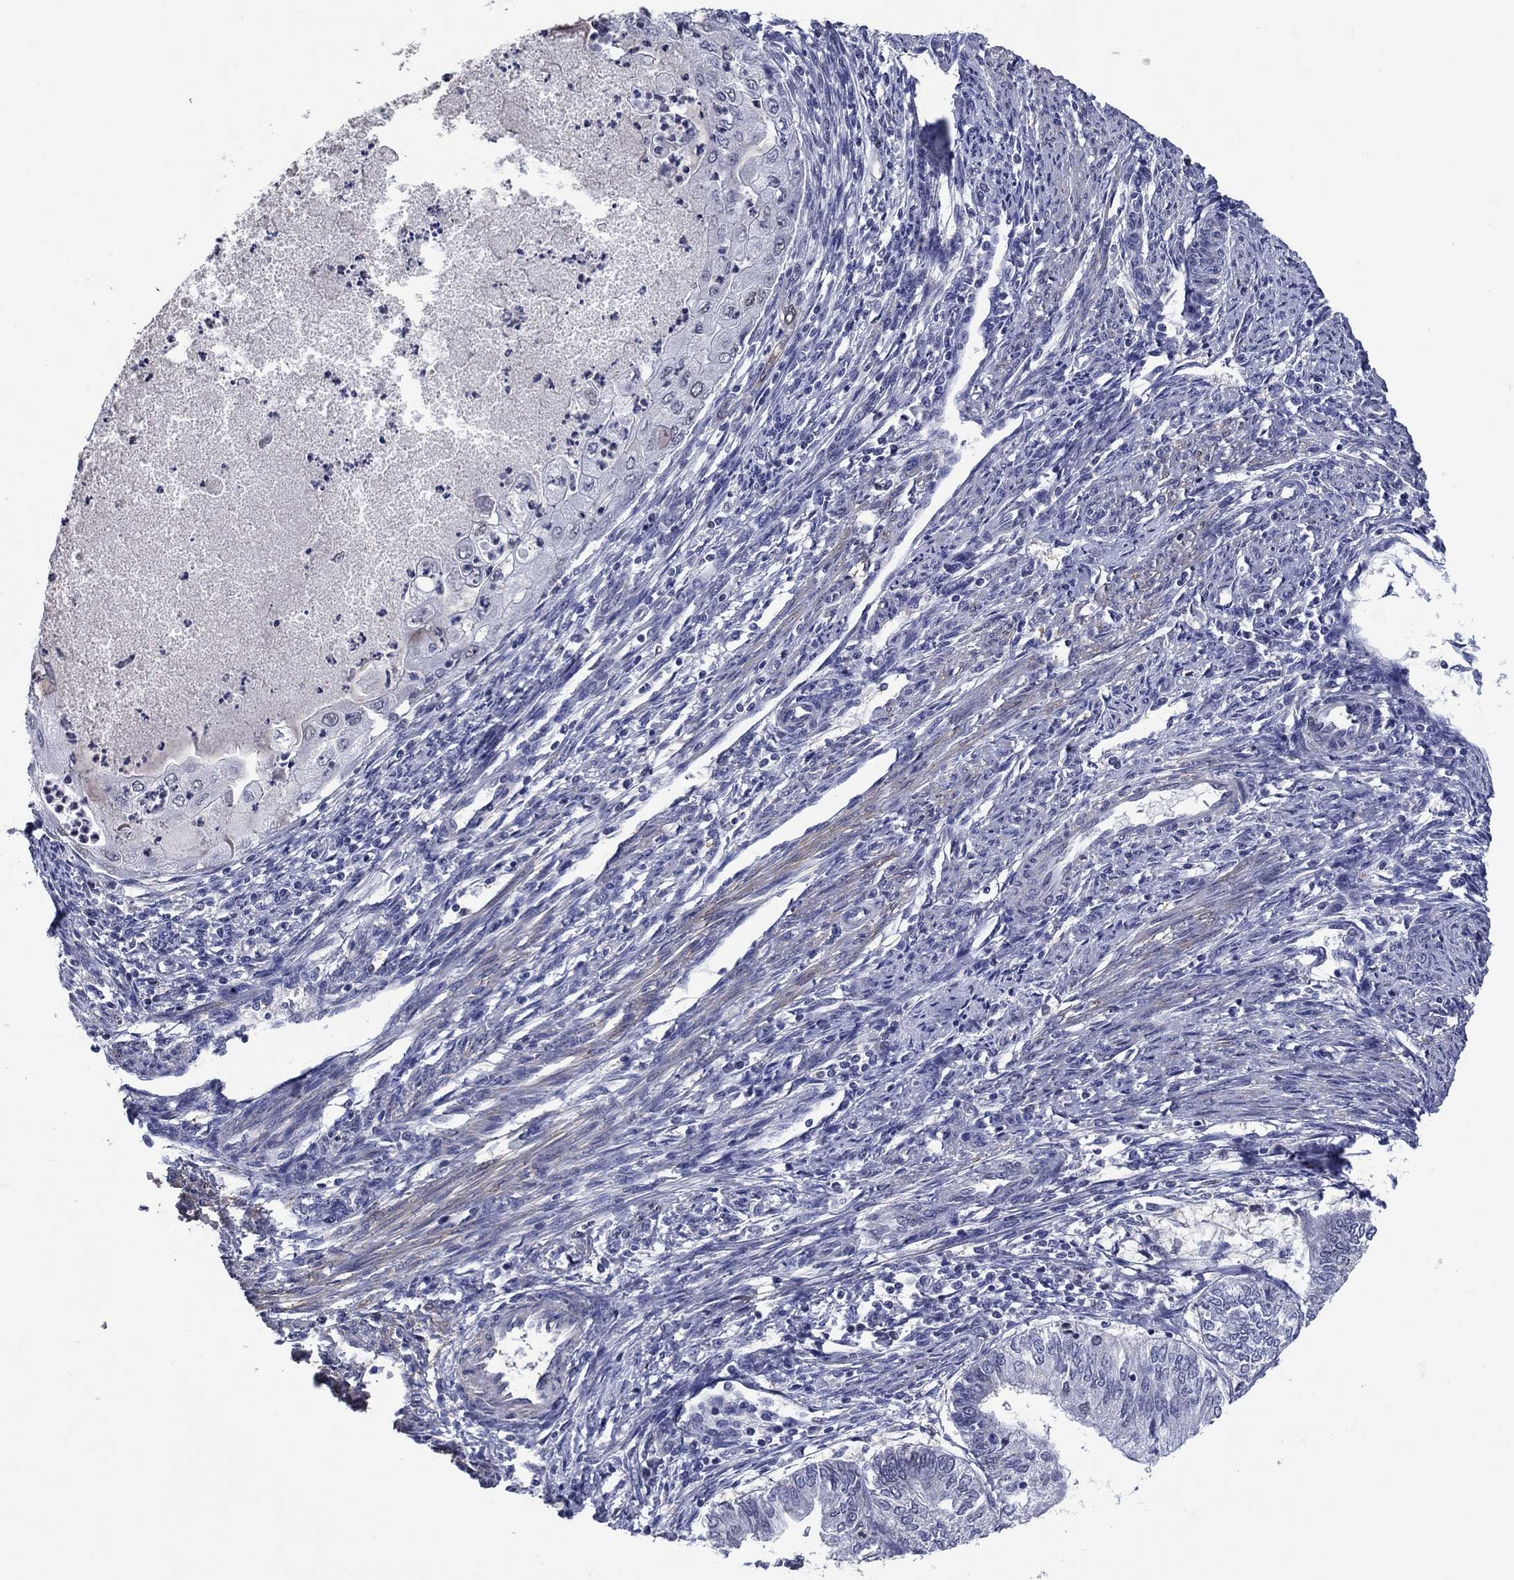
{"staining": {"intensity": "negative", "quantity": "none", "location": "none"}, "tissue": "endometrial cancer", "cell_type": "Tumor cells", "image_type": "cancer", "snomed": [{"axis": "morphology", "description": "Adenocarcinoma, NOS"}, {"axis": "topography", "description": "Endometrium"}], "caption": "Immunohistochemical staining of human endometrial cancer reveals no significant positivity in tumor cells.", "gene": "TYMS", "patient": {"sex": "female", "age": 59}}